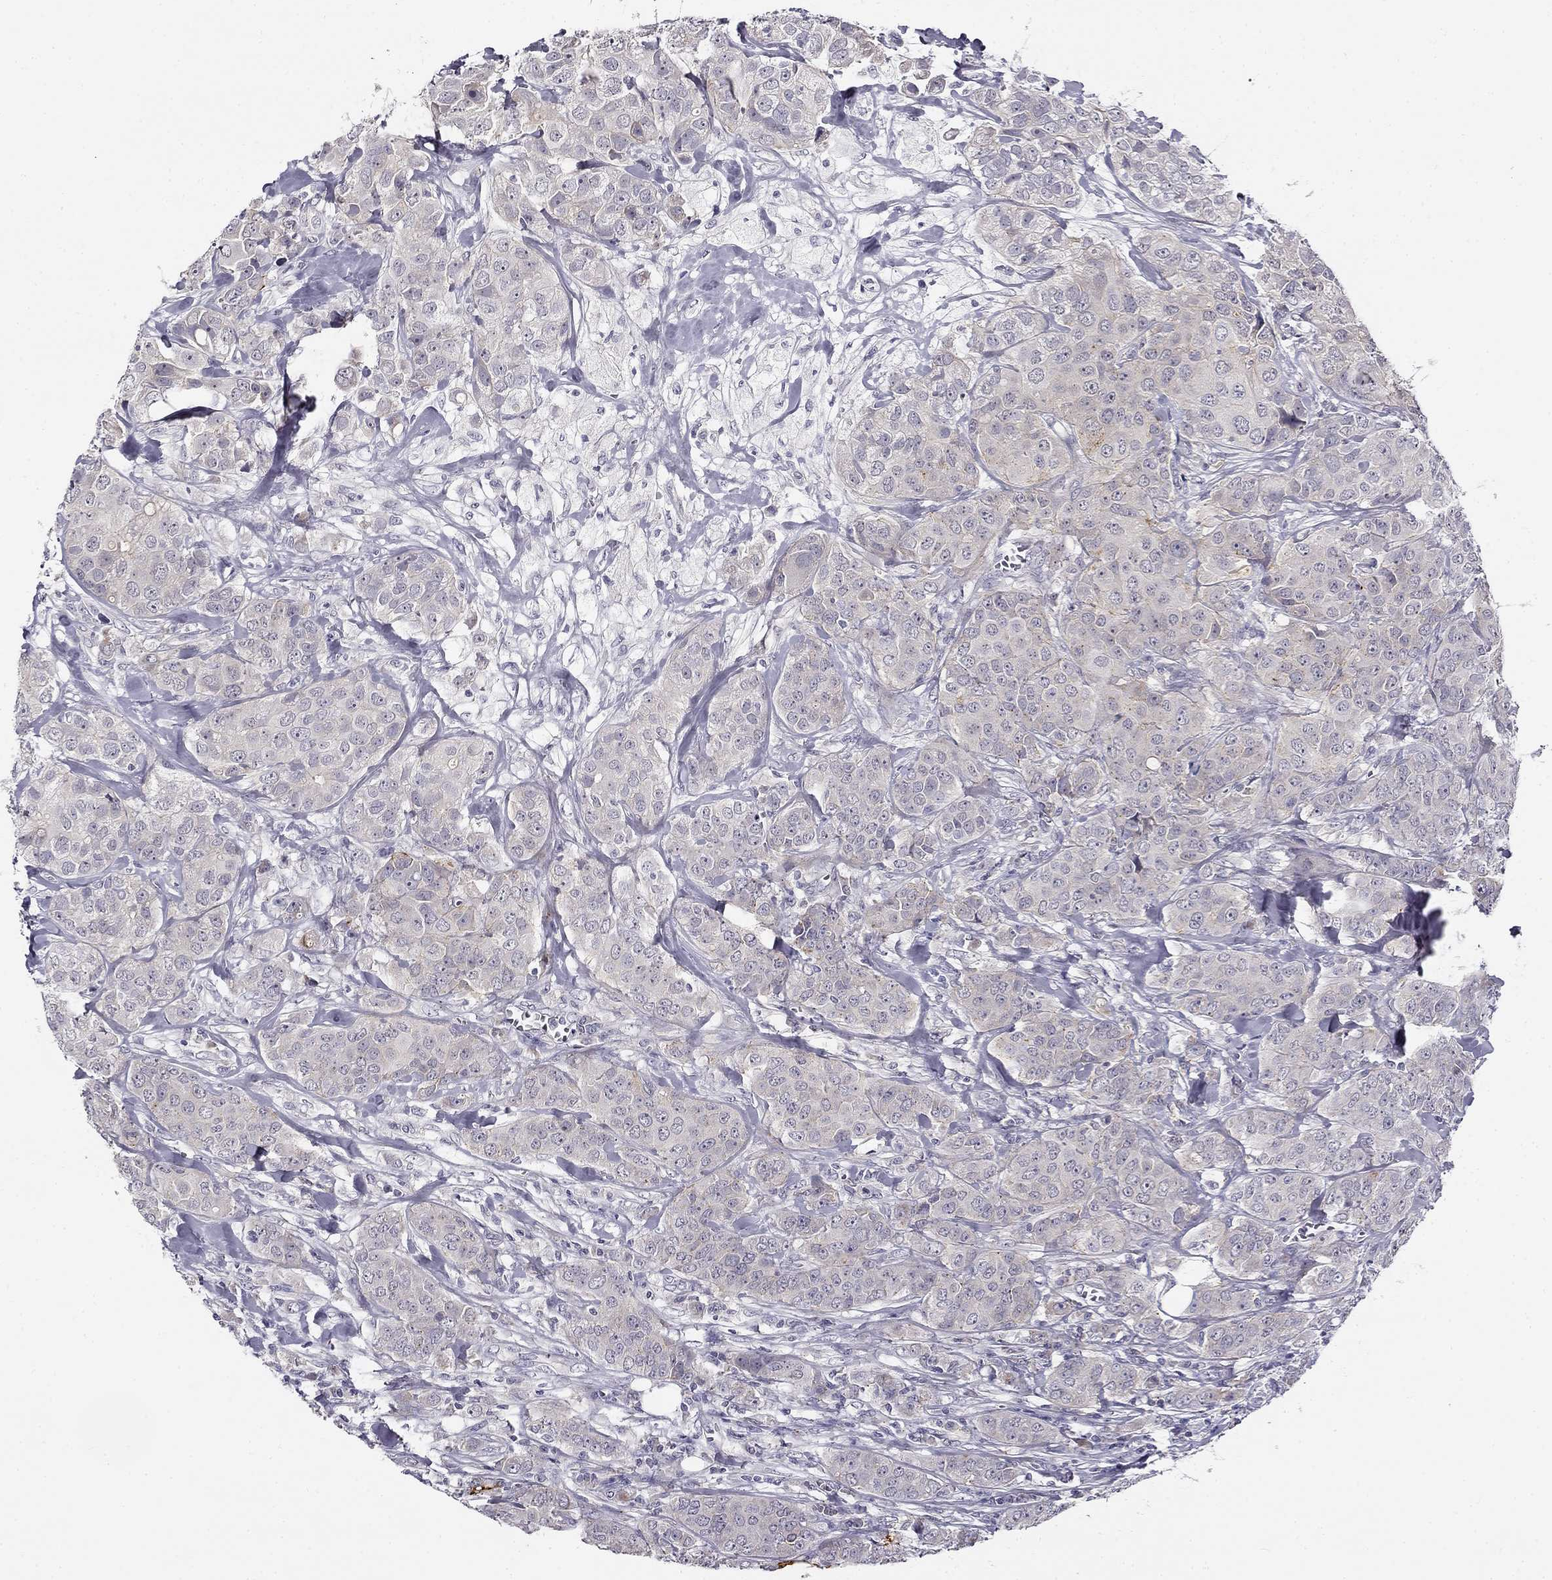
{"staining": {"intensity": "negative", "quantity": "none", "location": "none"}, "tissue": "breast cancer", "cell_type": "Tumor cells", "image_type": "cancer", "snomed": [{"axis": "morphology", "description": "Duct carcinoma"}, {"axis": "topography", "description": "Breast"}], "caption": "High magnification brightfield microscopy of intraductal carcinoma (breast) stained with DAB (3,3'-diaminobenzidine) (brown) and counterstained with hematoxylin (blue): tumor cells show no significant staining.", "gene": "CNR1", "patient": {"sex": "female", "age": 43}}